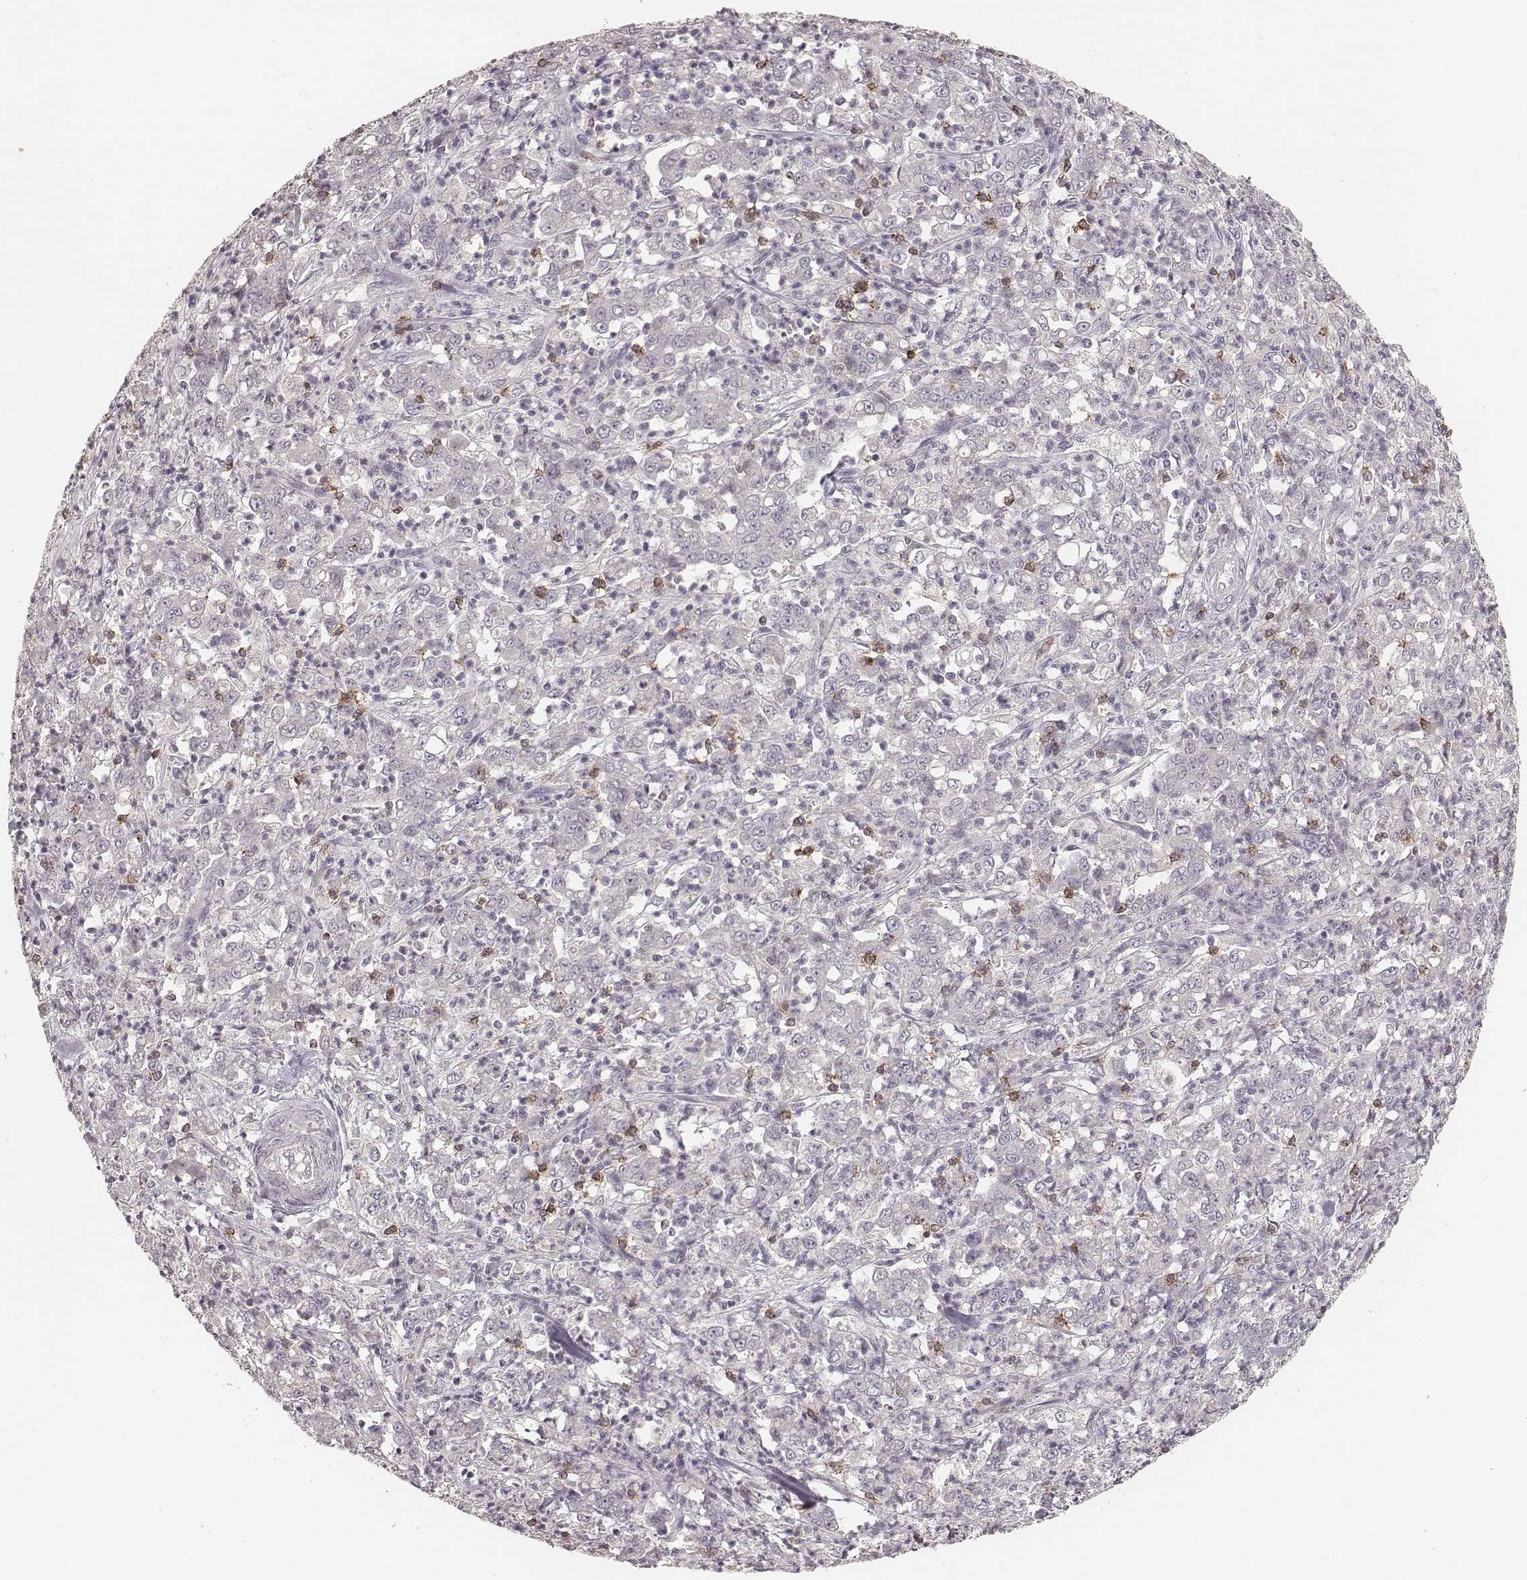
{"staining": {"intensity": "negative", "quantity": "none", "location": "none"}, "tissue": "stomach cancer", "cell_type": "Tumor cells", "image_type": "cancer", "snomed": [{"axis": "morphology", "description": "Adenocarcinoma, NOS"}, {"axis": "topography", "description": "Stomach, lower"}], "caption": "Immunohistochemical staining of adenocarcinoma (stomach) demonstrates no significant positivity in tumor cells.", "gene": "CD8A", "patient": {"sex": "female", "age": 71}}